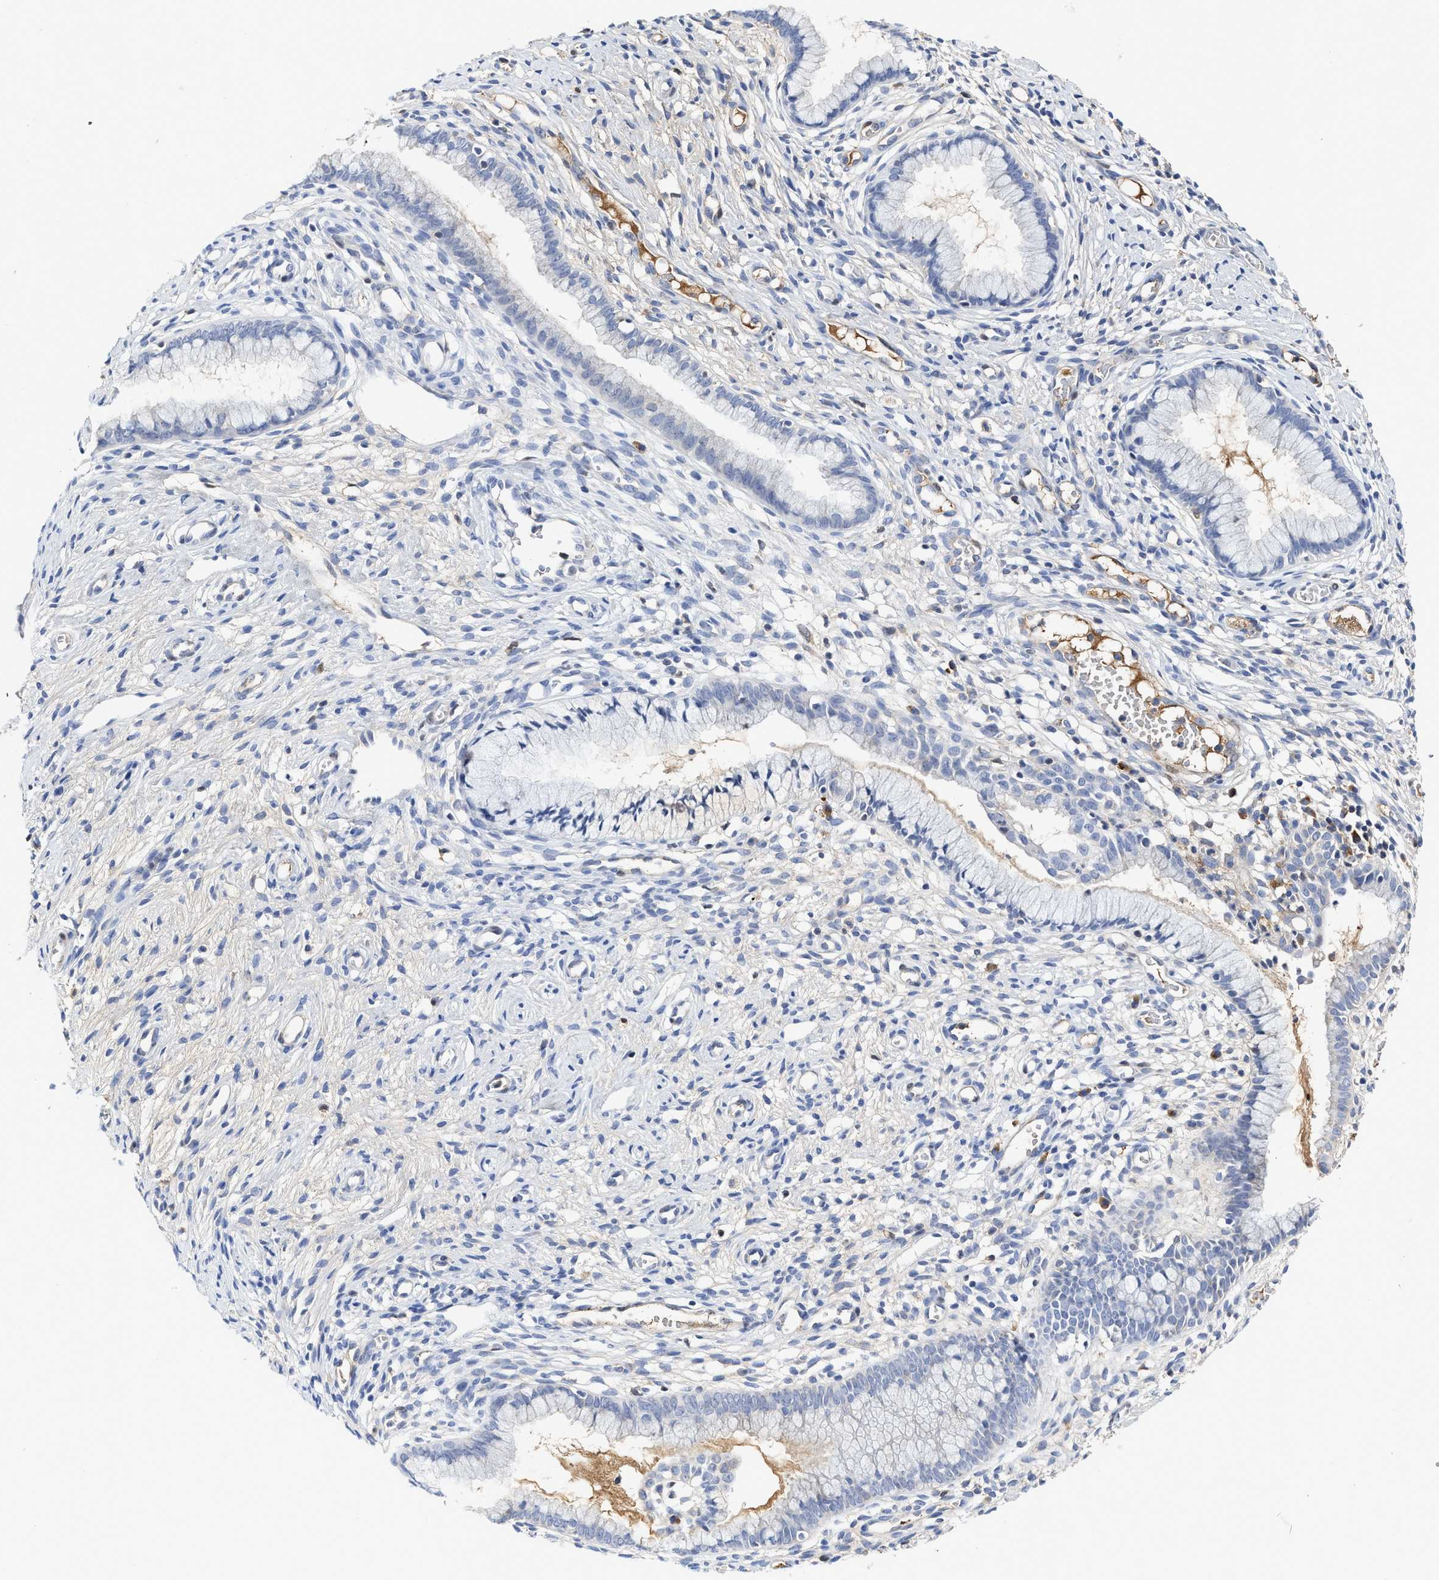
{"staining": {"intensity": "negative", "quantity": "none", "location": "none"}, "tissue": "cervix", "cell_type": "Glandular cells", "image_type": "normal", "snomed": [{"axis": "morphology", "description": "Normal tissue, NOS"}, {"axis": "topography", "description": "Cervix"}], "caption": "DAB immunohistochemical staining of benign cervix reveals no significant staining in glandular cells.", "gene": "C2", "patient": {"sex": "female", "age": 65}}